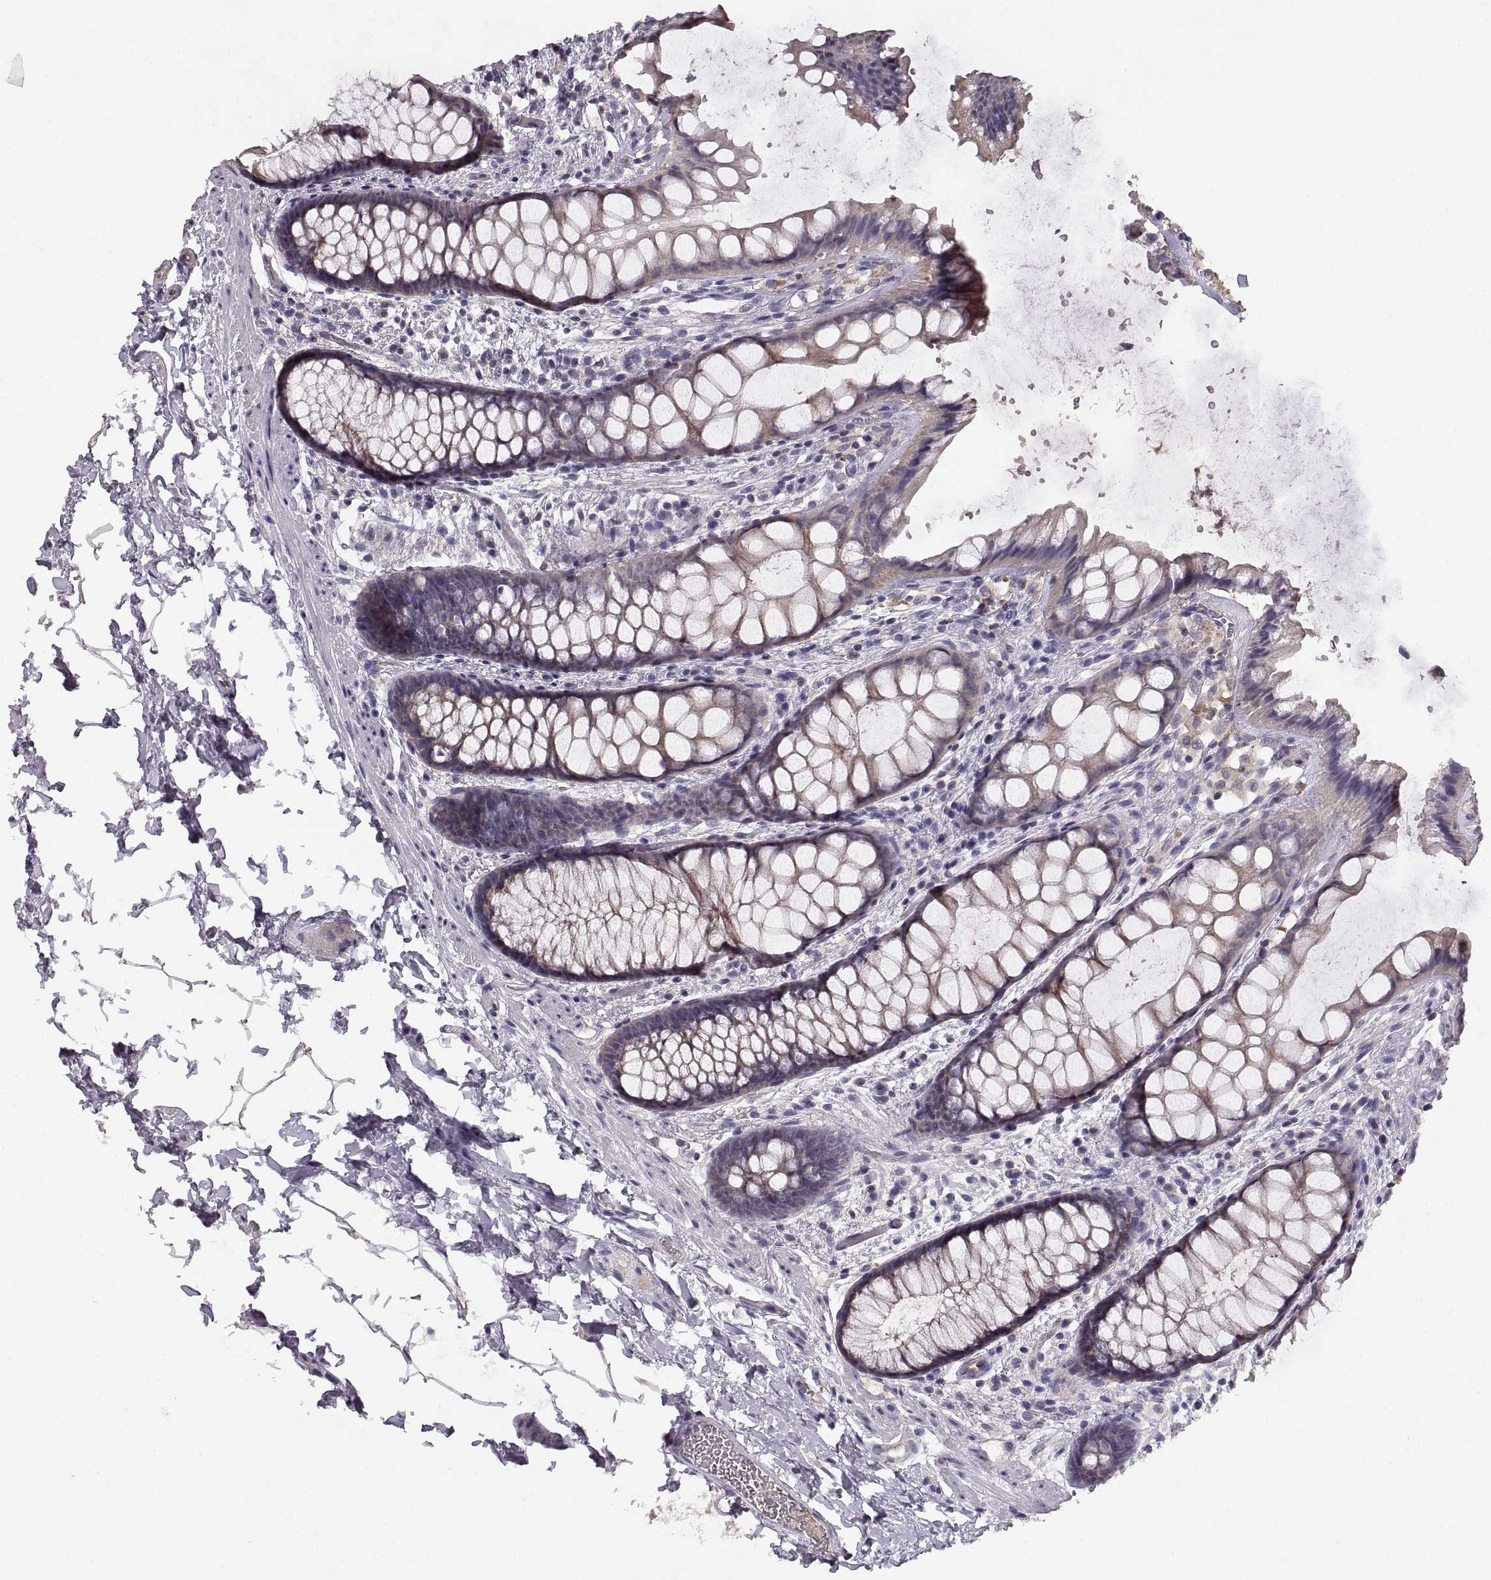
{"staining": {"intensity": "weak", "quantity": "<25%", "location": "cytoplasmic/membranous"}, "tissue": "rectum", "cell_type": "Glandular cells", "image_type": "normal", "snomed": [{"axis": "morphology", "description": "Normal tissue, NOS"}, {"axis": "topography", "description": "Rectum"}], "caption": "A high-resolution image shows immunohistochemistry (IHC) staining of normal rectum, which exhibits no significant expression in glandular cells.", "gene": "NMNAT2", "patient": {"sex": "female", "age": 62}}